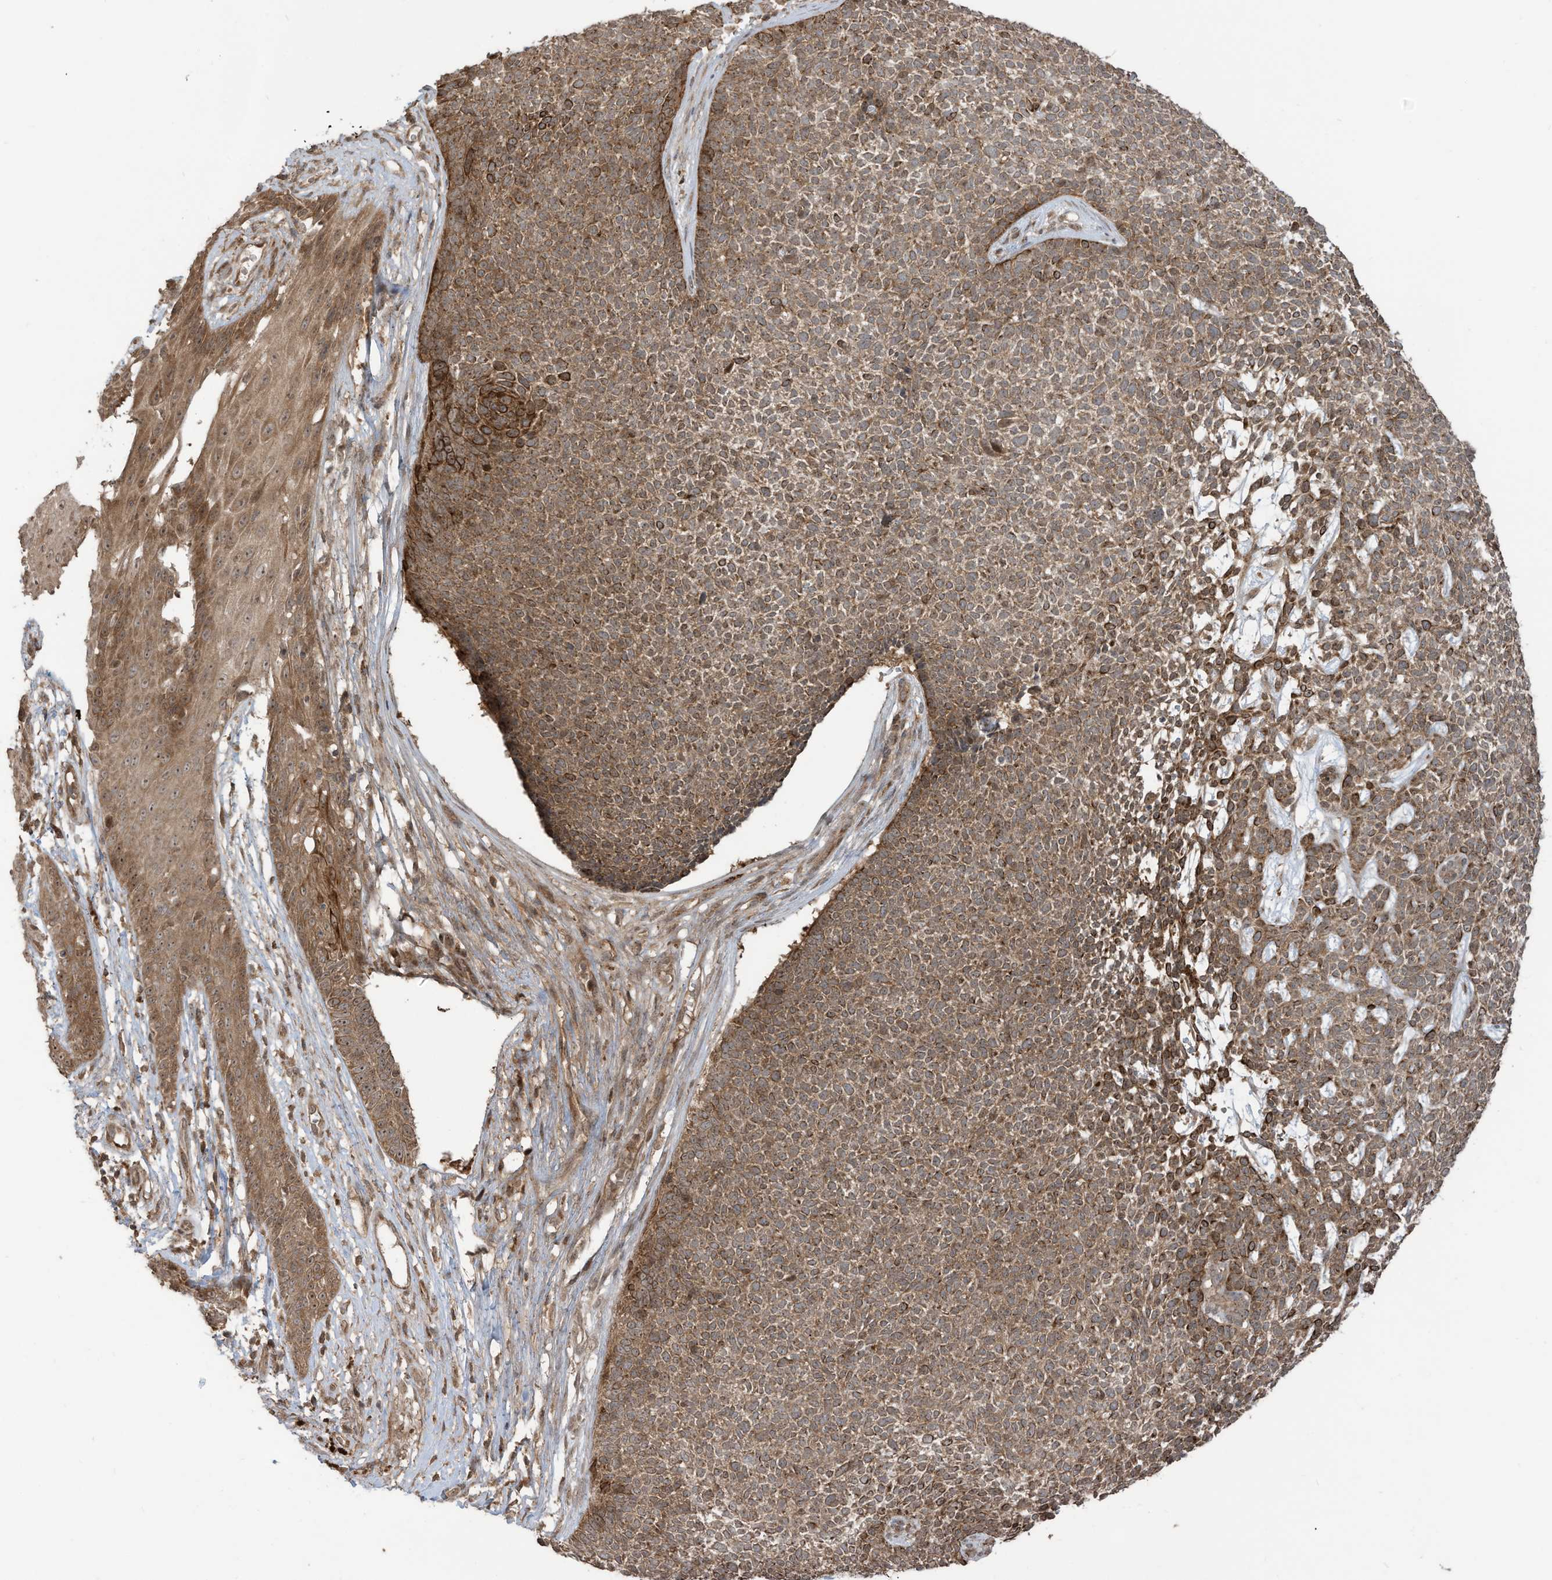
{"staining": {"intensity": "moderate", "quantity": ">75%", "location": "cytoplasmic/membranous"}, "tissue": "skin cancer", "cell_type": "Tumor cells", "image_type": "cancer", "snomed": [{"axis": "morphology", "description": "Basal cell carcinoma"}, {"axis": "topography", "description": "Skin"}], "caption": "Human skin cancer stained for a protein (brown) displays moderate cytoplasmic/membranous positive expression in about >75% of tumor cells.", "gene": "CARF", "patient": {"sex": "female", "age": 84}}